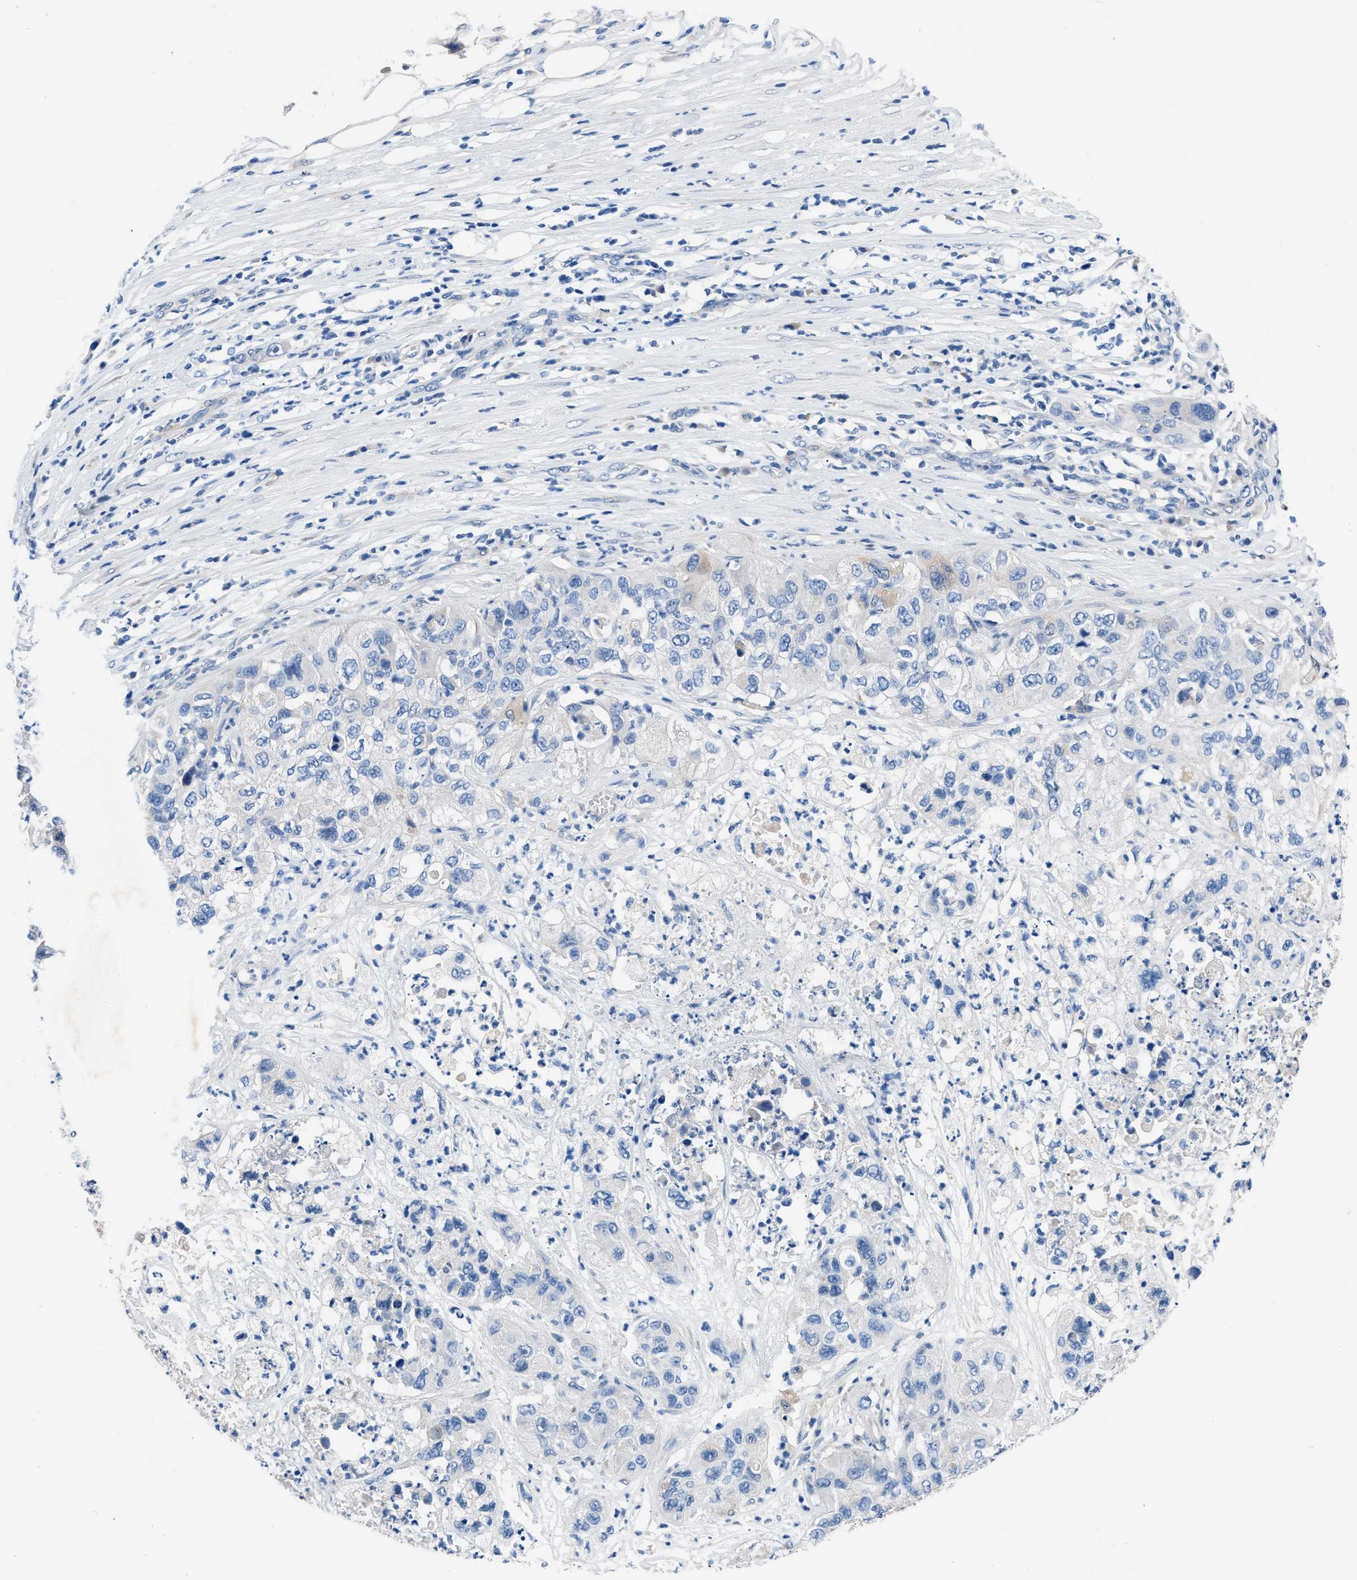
{"staining": {"intensity": "negative", "quantity": "none", "location": "none"}, "tissue": "pancreatic cancer", "cell_type": "Tumor cells", "image_type": "cancer", "snomed": [{"axis": "morphology", "description": "Adenocarcinoma, NOS"}, {"axis": "topography", "description": "Pancreas"}], "caption": "Tumor cells show no significant positivity in pancreatic cancer (adenocarcinoma). (Brightfield microscopy of DAB (3,3'-diaminobenzidine) immunohistochemistry at high magnification).", "gene": "RBP1", "patient": {"sex": "female", "age": 78}}